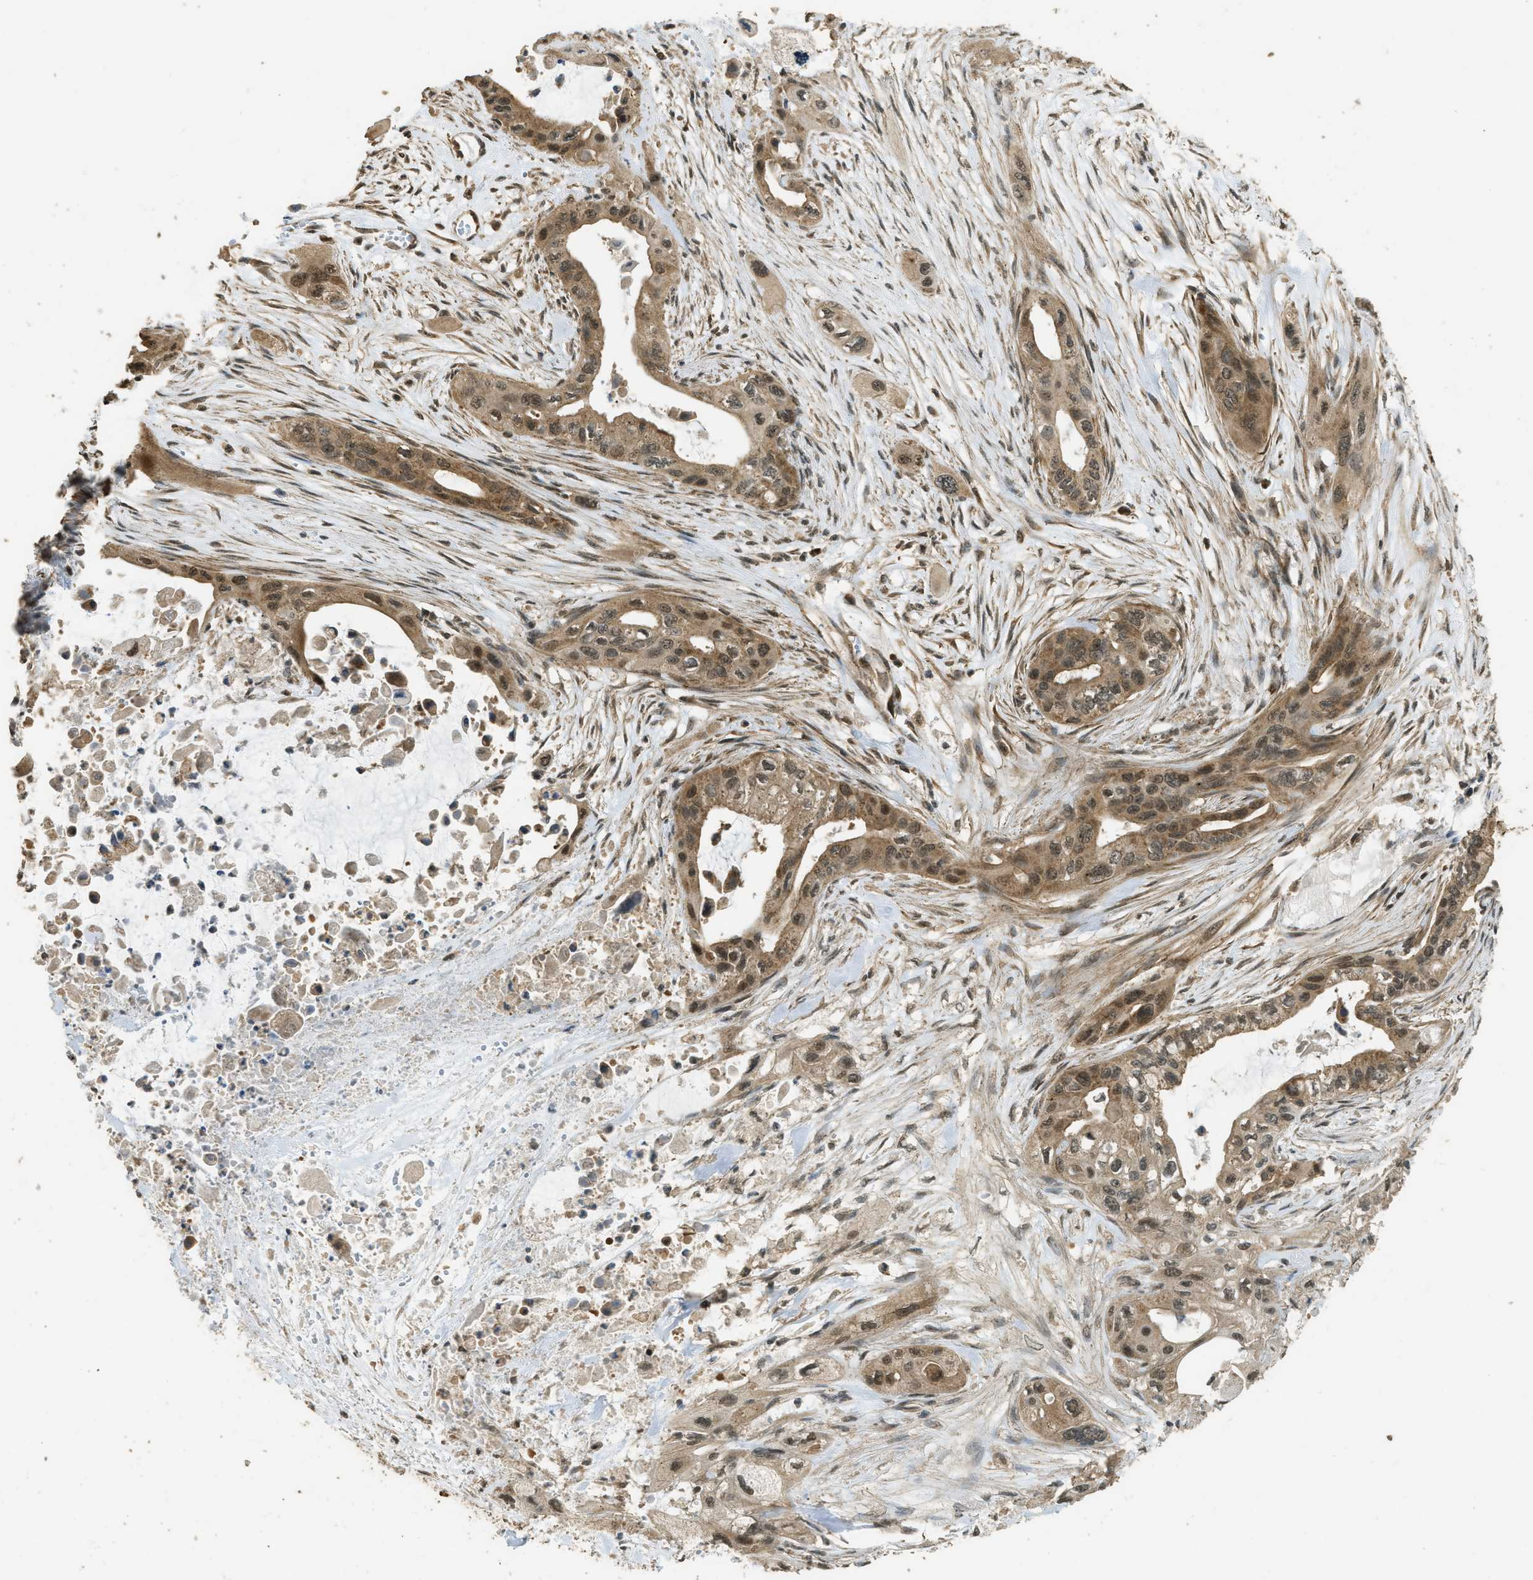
{"staining": {"intensity": "moderate", "quantity": ">75%", "location": "cytoplasmic/membranous,nuclear"}, "tissue": "pancreatic cancer", "cell_type": "Tumor cells", "image_type": "cancer", "snomed": [{"axis": "morphology", "description": "Adenocarcinoma, NOS"}, {"axis": "topography", "description": "Pancreas"}], "caption": "Immunohistochemical staining of human pancreatic cancer (adenocarcinoma) shows medium levels of moderate cytoplasmic/membranous and nuclear protein staining in about >75% of tumor cells.", "gene": "CTPS1", "patient": {"sex": "male", "age": 73}}